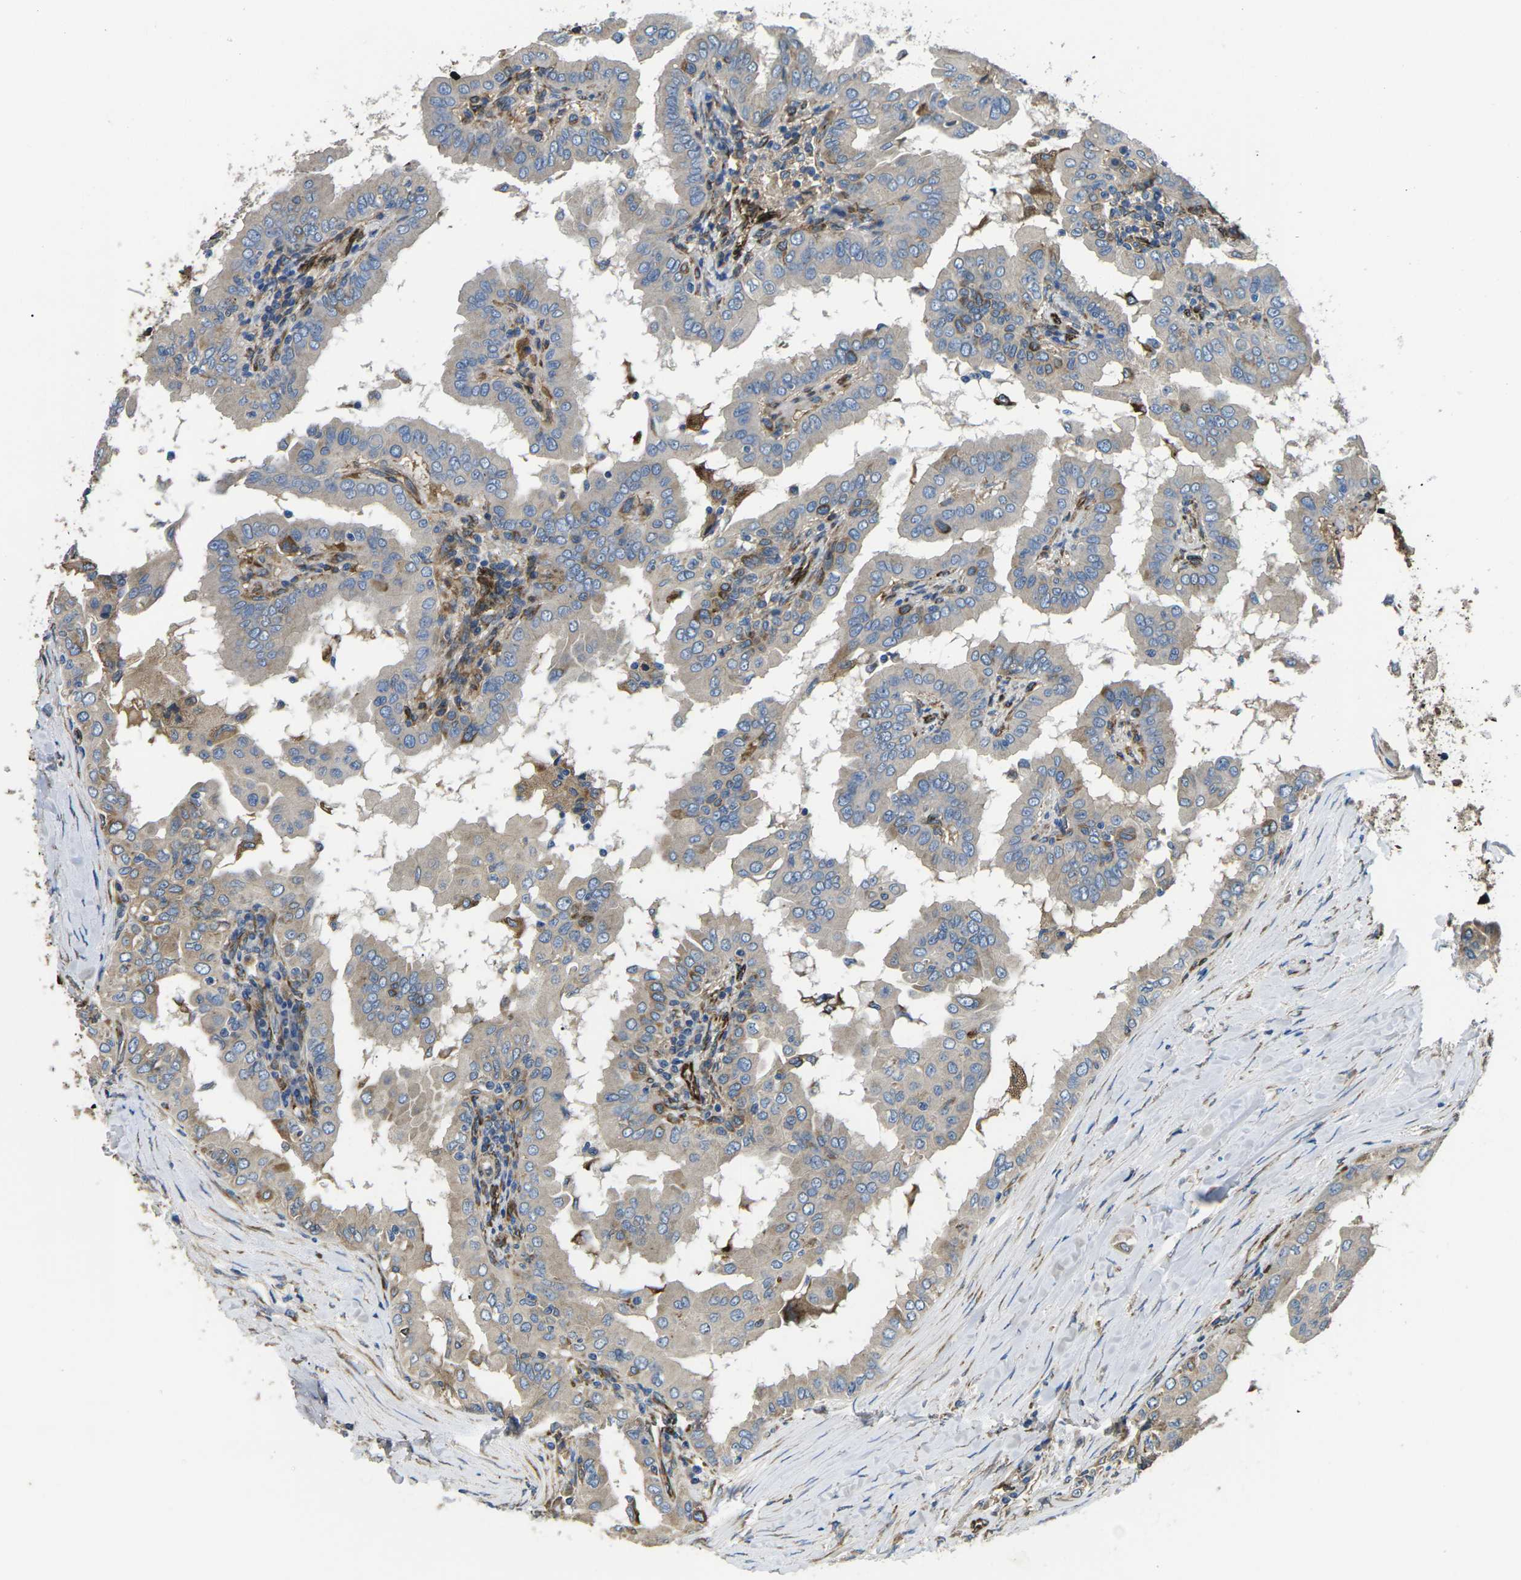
{"staining": {"intensity": "negative", "quantity": "none", "location": "none"}, "tissue": "thyroid cancer", "cell_type": "Tumor cells", "image_type": "cancer", "snomed": [{"axis": "morphology", "description": "Papillary adenocarcinoma, NOS"}, {"axis": "topography", "description": "Thyroid gland"}], "caption": "A histopathology image of thyroid papillary adenocarcinoma stained for a protein reveals no brown staining in tumor cells.", "gene": "PDZD8", "patient": {"sex": "male", "age": 33}}